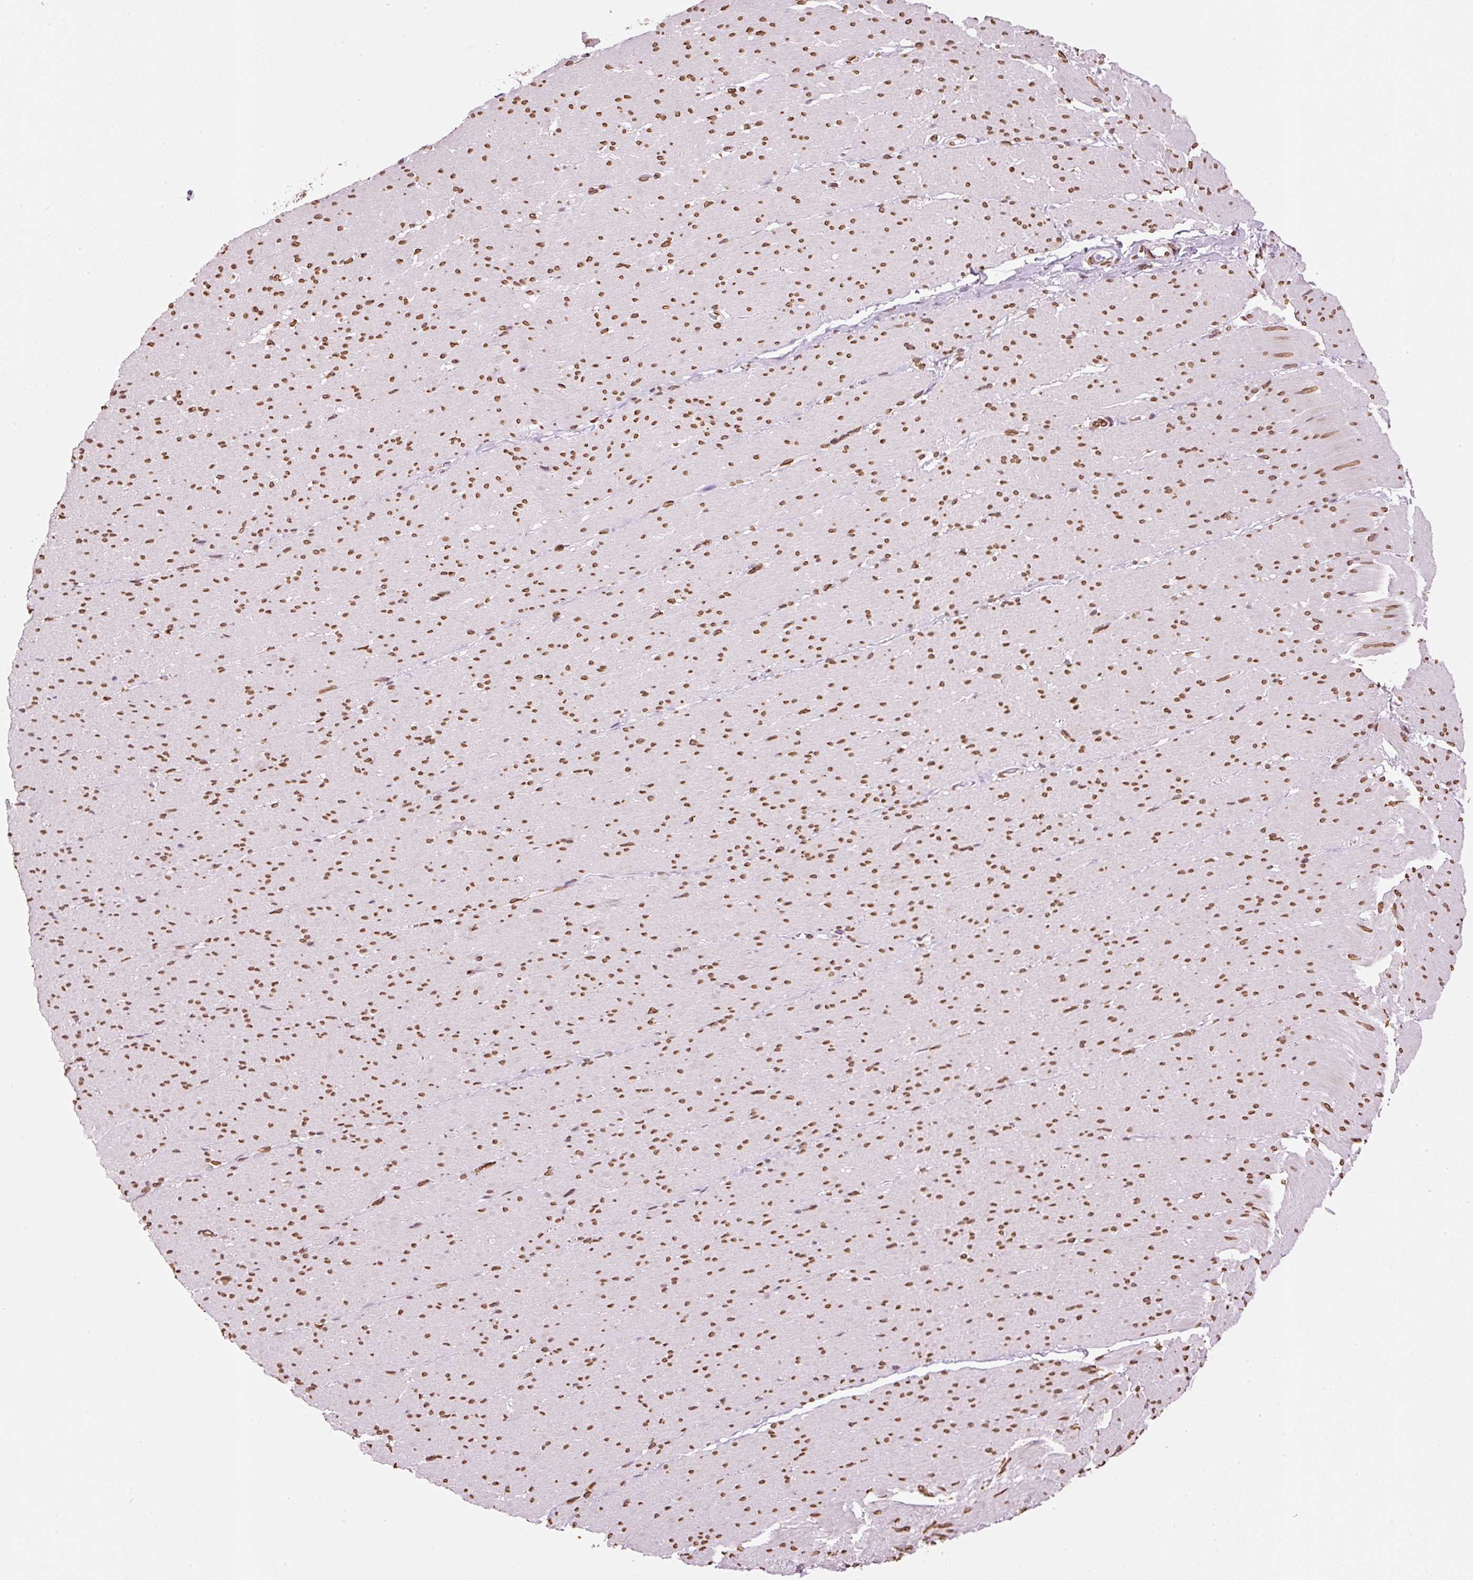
{"staining": {"intensity": "moderate", "quantity": "25%-75%", "location": "cytoplasmic/membranous,nuclear"}, "tissue": "smooth muscle", "cell_type": "Smooth muscle cells", "image_type": "normal", "snomed": [{"axis": "morphology", "description": "Normal tissue, NOS"}, {"axis": "topography", "description": "Smooth muscle"}, {"axis": "topography", "description": "Rectum"}], "caption": "The photomicrograph reveals immunohistochemical staining of unremarkable smooth muscle. There is moderate cytoplasmic/membranous,nuclear expression is appreciated in approximately 25%-75% of smooth muscle cells.", "gene": "ZNF224", "patient": {"sex": "male", "age": 53}}